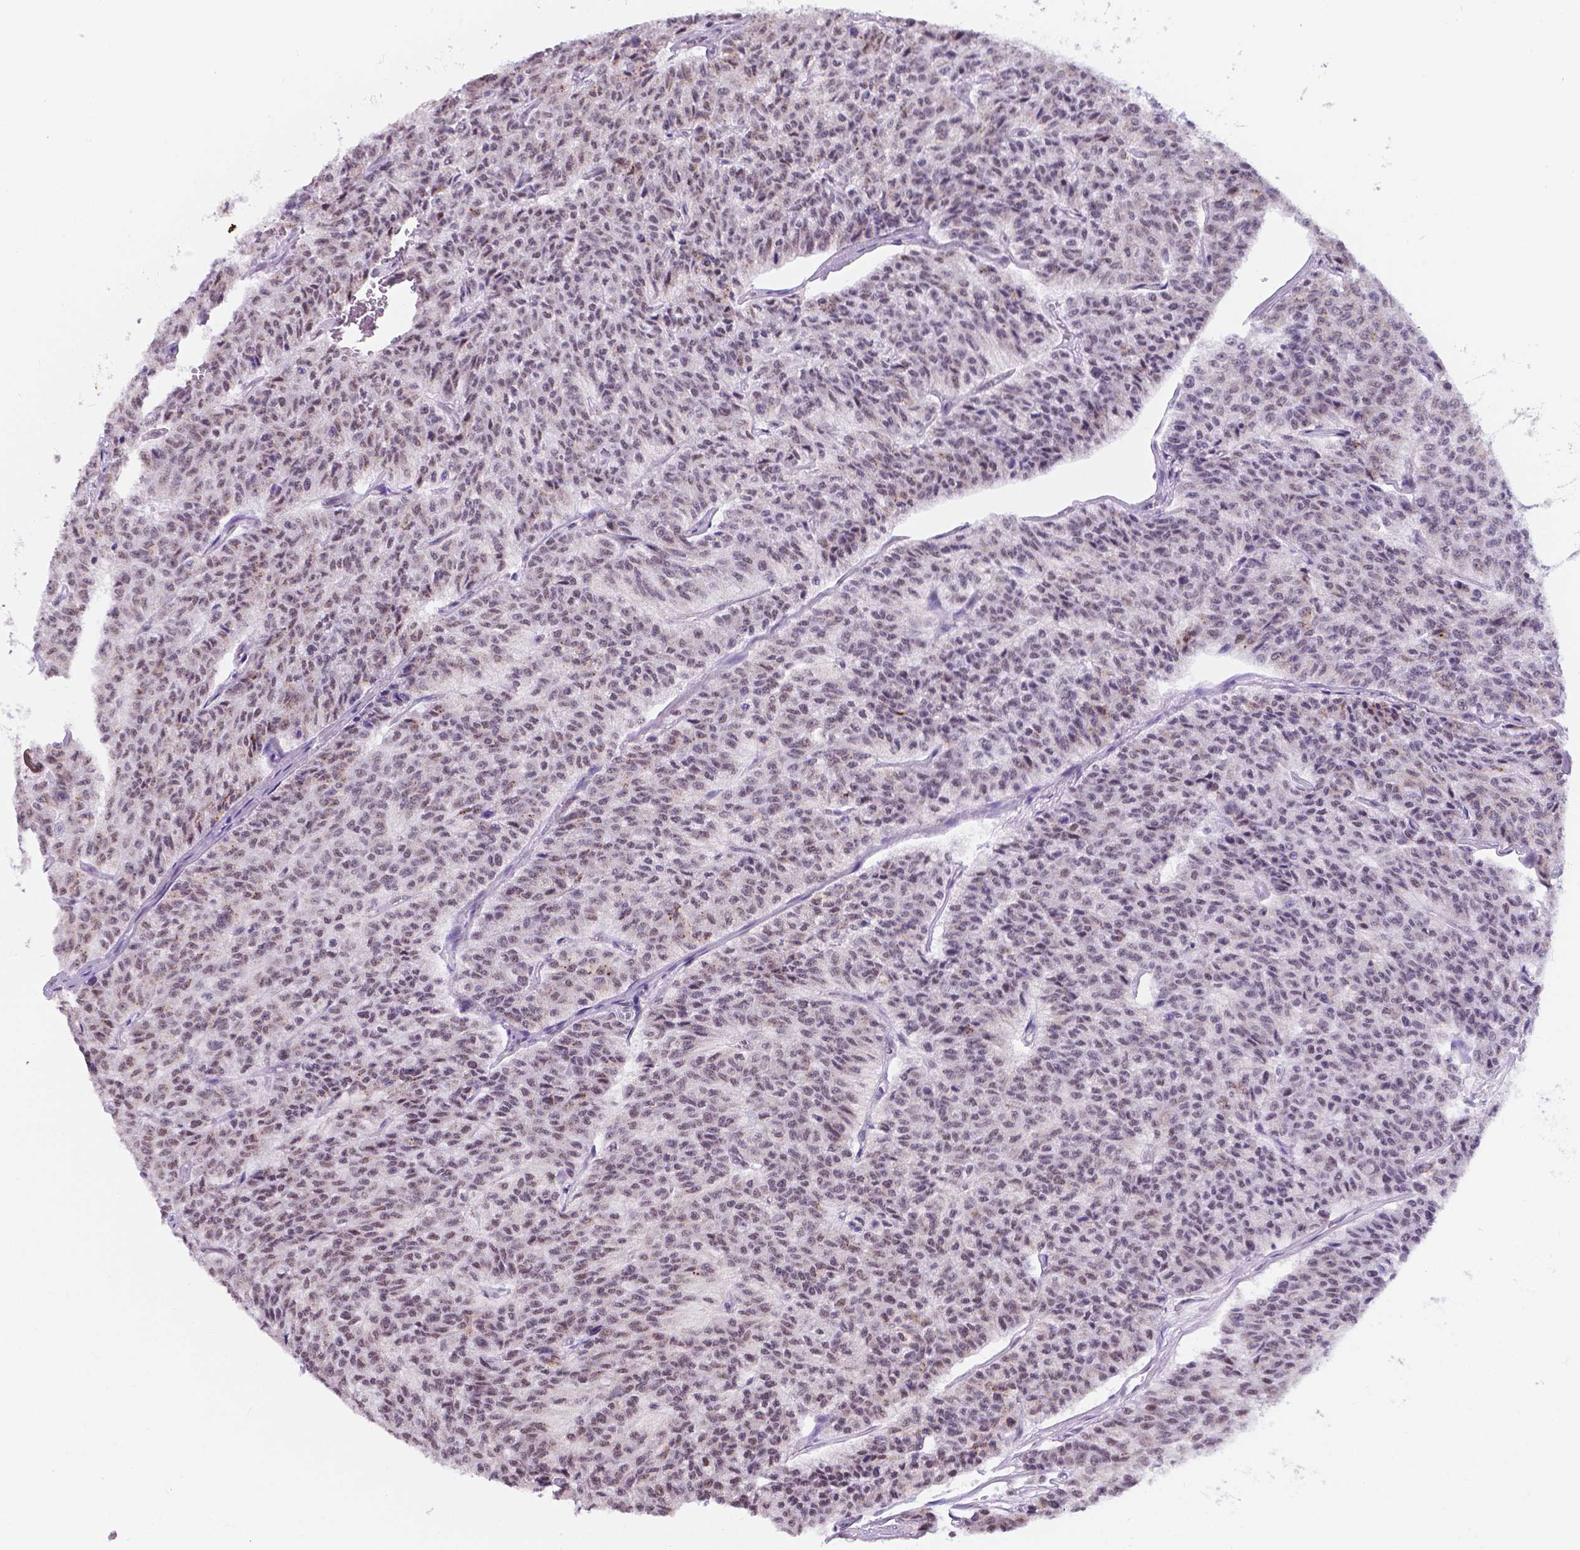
{"staining": {"intensity": "weak", "quantity": "<25%", "location": "nuclear"}, "tissue": "carcinoid", "cell_type": "Tumor cells", "image_type": "cancer", "snomed": [{"axis": "morphology", "description": "Carcinoid, malignant, NOS"}, {"axis": "topography", "description": "Lung"}], "caption": "Immunohistochemistry (IHC) micrograph of human carcinoid stained for a protein (brown), which reveals no expression in tumor cells. The staining was performed using DAB to visualize the protein expression in brown, while the nuclei were stained in blue with hematoxylin (Magnification: 20x).", "gene": "BCAS2", "patient": {"sex": "male", "age": 71}}